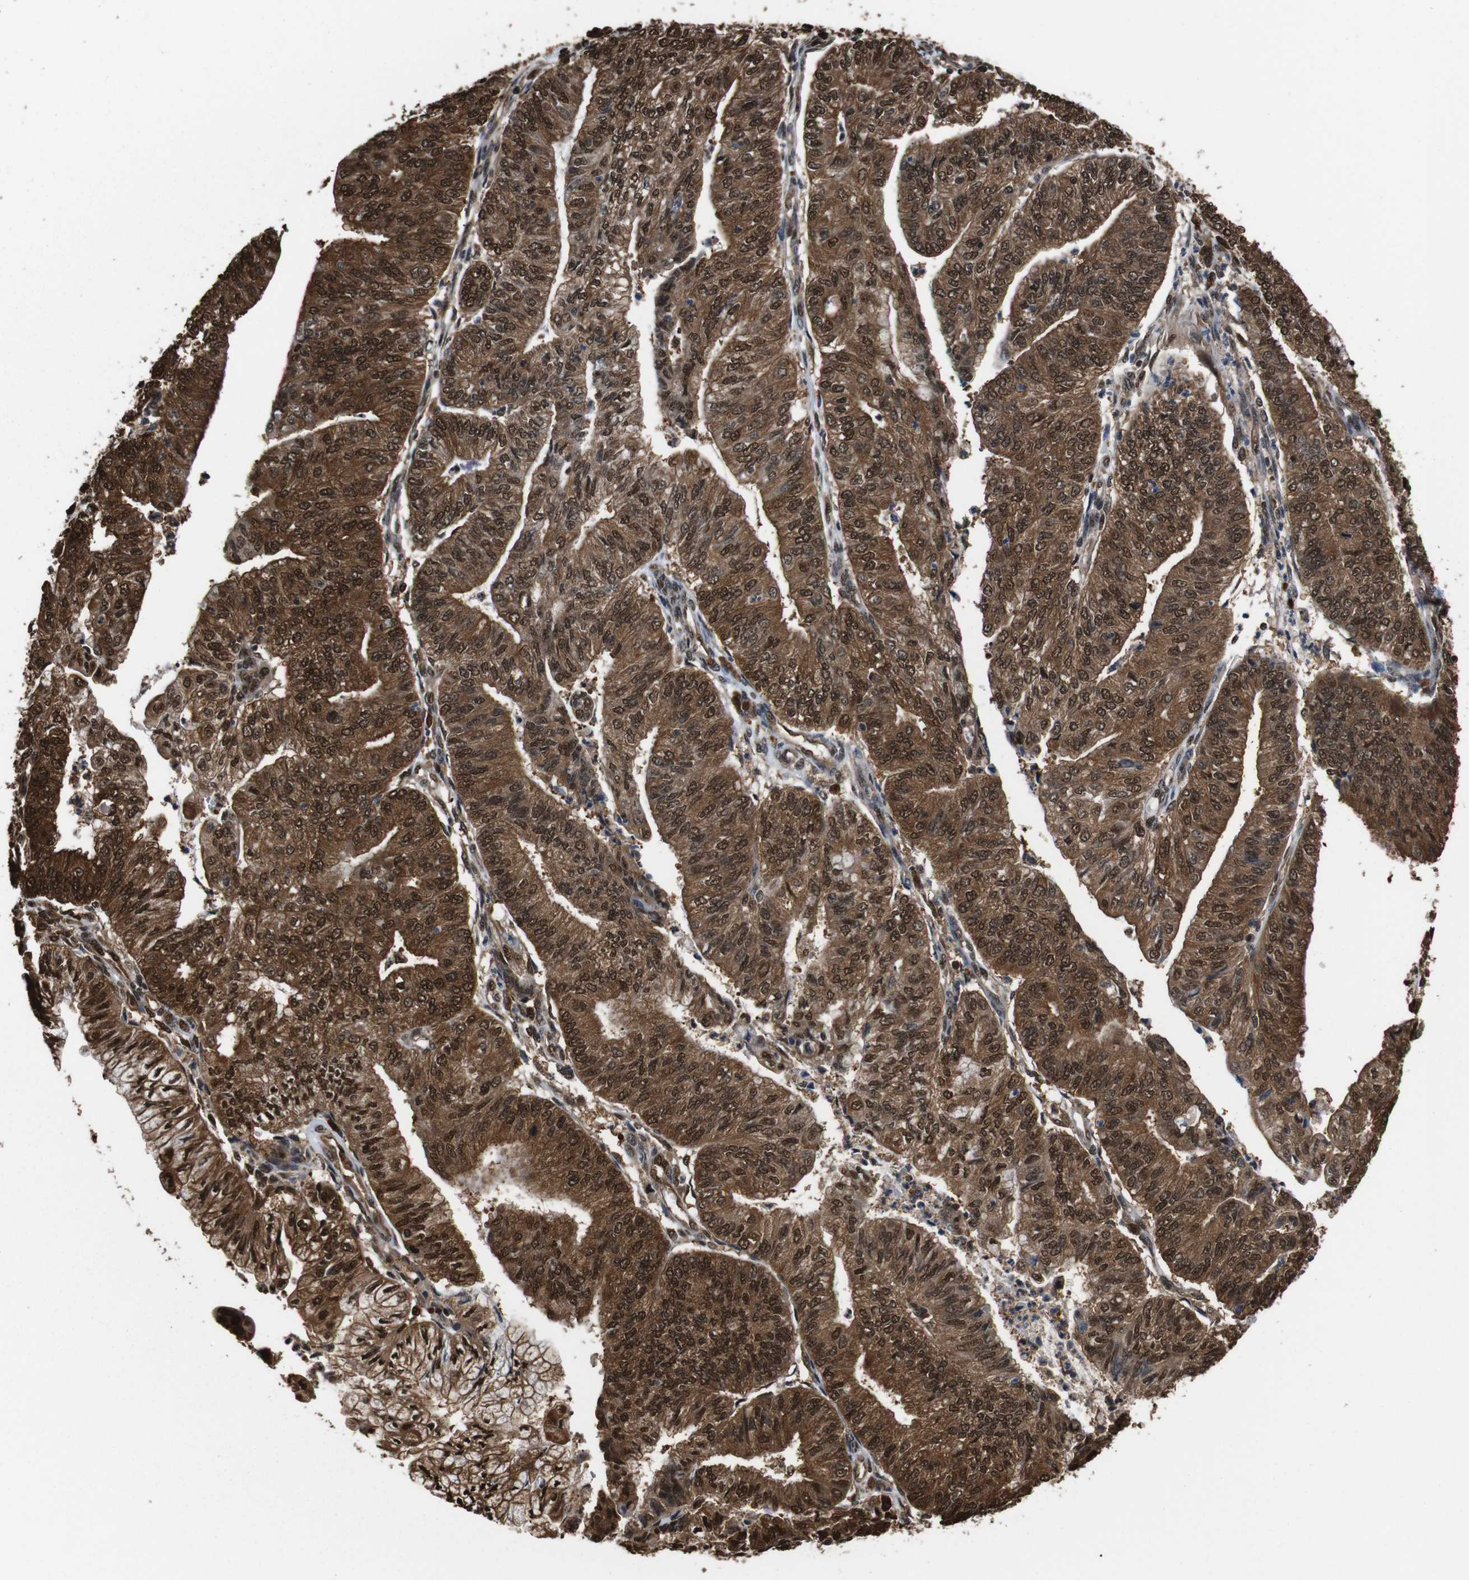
{"staining": {"intensity": "moderate", "quantity": ">75%", "location": "cytoplasmic/membranous,nuclear"}, "tissue": "endometrial cancer", "cell_type": "Tumor cells", "image_type": "cancer", "snomed": [{"axis": "morphology", "description": "Adenocarcinoma, NOS"}, {"axis": "topography", "description": "Endometrium"}], "caption": "Protein expression analysis of human endometrial cancer (adenocarcinoma) reveals moderate cytoplasmic/membranous and nuclear positivity in approximately >75% of tumor cells. The staining was performed using DAB (3,3'-diaminobenzidine) to visualize the protein expression in brown, while the nuclei were stained in blue with hematoxylin (Magnification: 20x).", "gene": "VCP", "patient": {"sex": "female", "age": 59}}